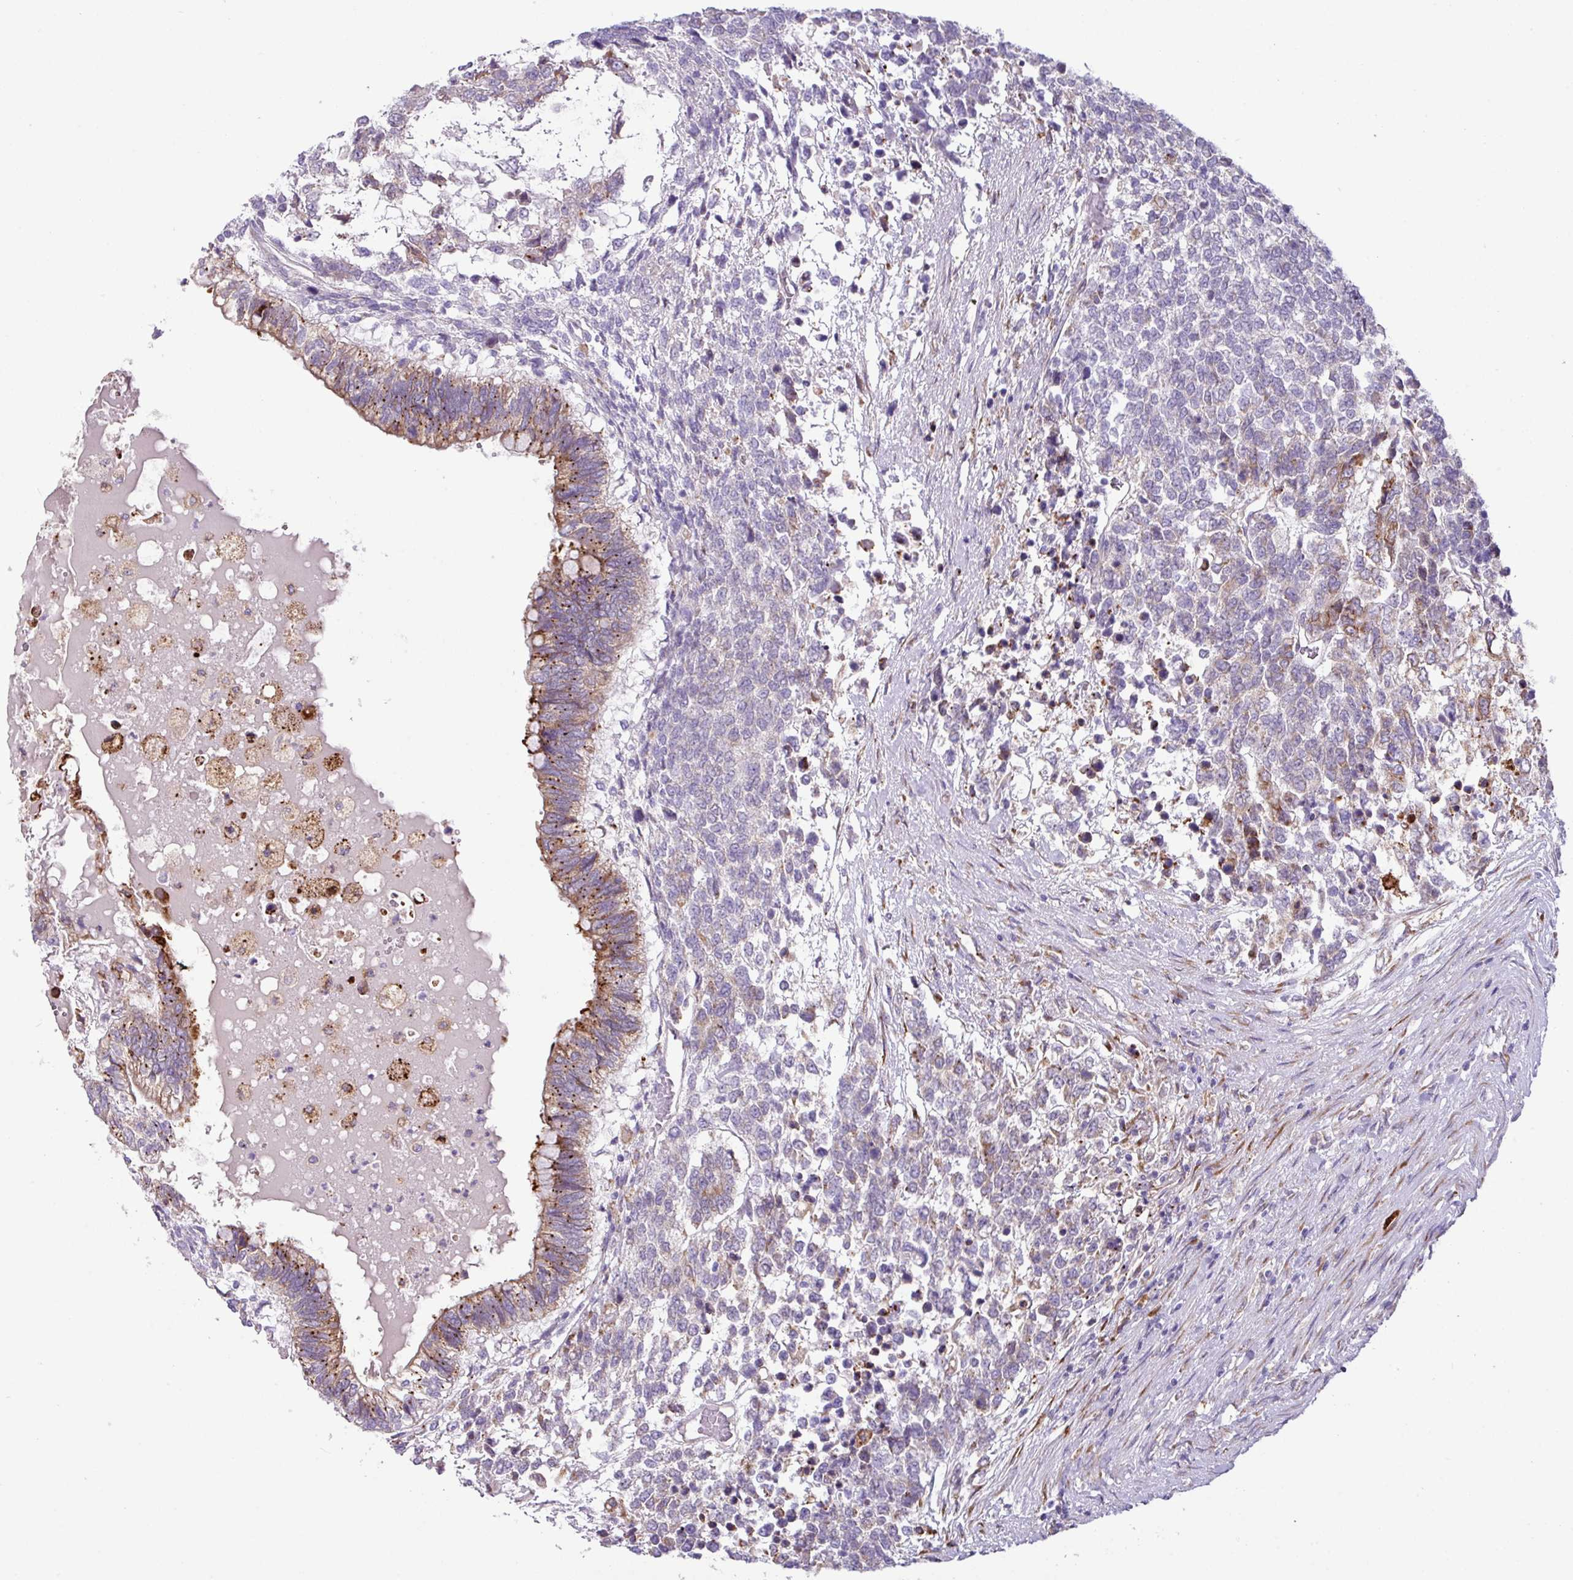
{"staining": {"intensity": "moderate", "quantity": "<25%", "location": "cytoplasmic/membranous"}, "tissue": "testis cancer", "cell_type": "Tumor cells", "image_type": "cancer", "snomed": [{"axis": "morphology", "description": "Carcinoma, Embryonal, NOS"}, {"axis": "topography", "description": "Testis"}], "caption": "Immunohistochemical staining of human testis embryonal carcinoma displays low levels of moderate cytoplasmic/membranous positivity in about <25% of tumor cells.", "gene": "RGS21", "patient": {"sex": "male", "age": 23}}